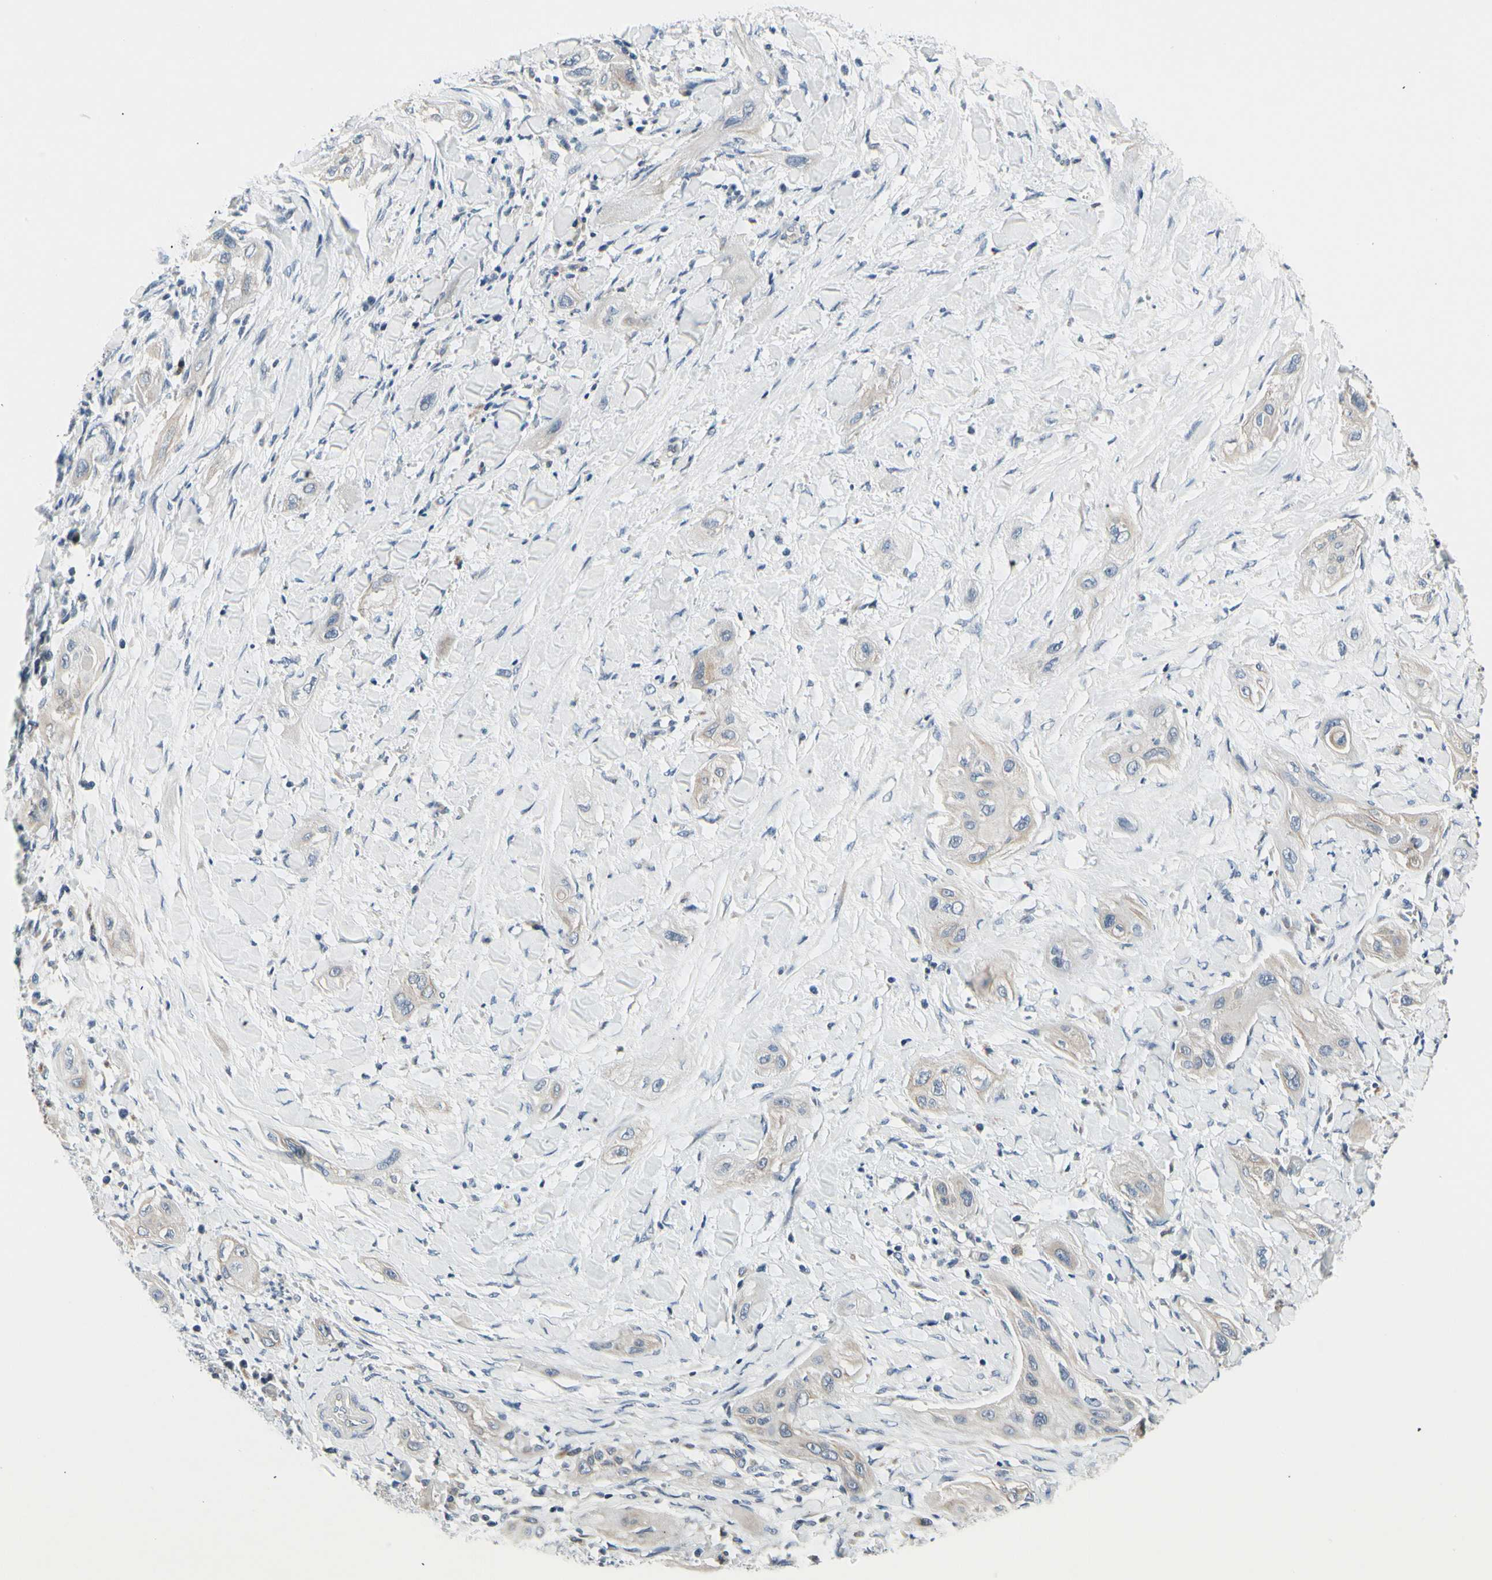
{"staining": {"intensity": "weak", "quantity": "25%-75%", "location": "cytoplasmic/membranous"}, "tissue": "lung cancer", "cell_type": "Tumor cells", "image_type": "cancer", "snomed": [{"axis": "morphology", "description": "Squamous cell carcinoma, NOS"}, {"axis": "topography", "description": "Lung"}], "caption": "Squamous cell carcinoma (lung) was stained to show a protein in brown. There is low levels of weak cytoplasmic/membranous staining in approximately 25%-75% of tumor cells.", "gene": "NFASC", "patient": {"sex": "female", "age": 47}}